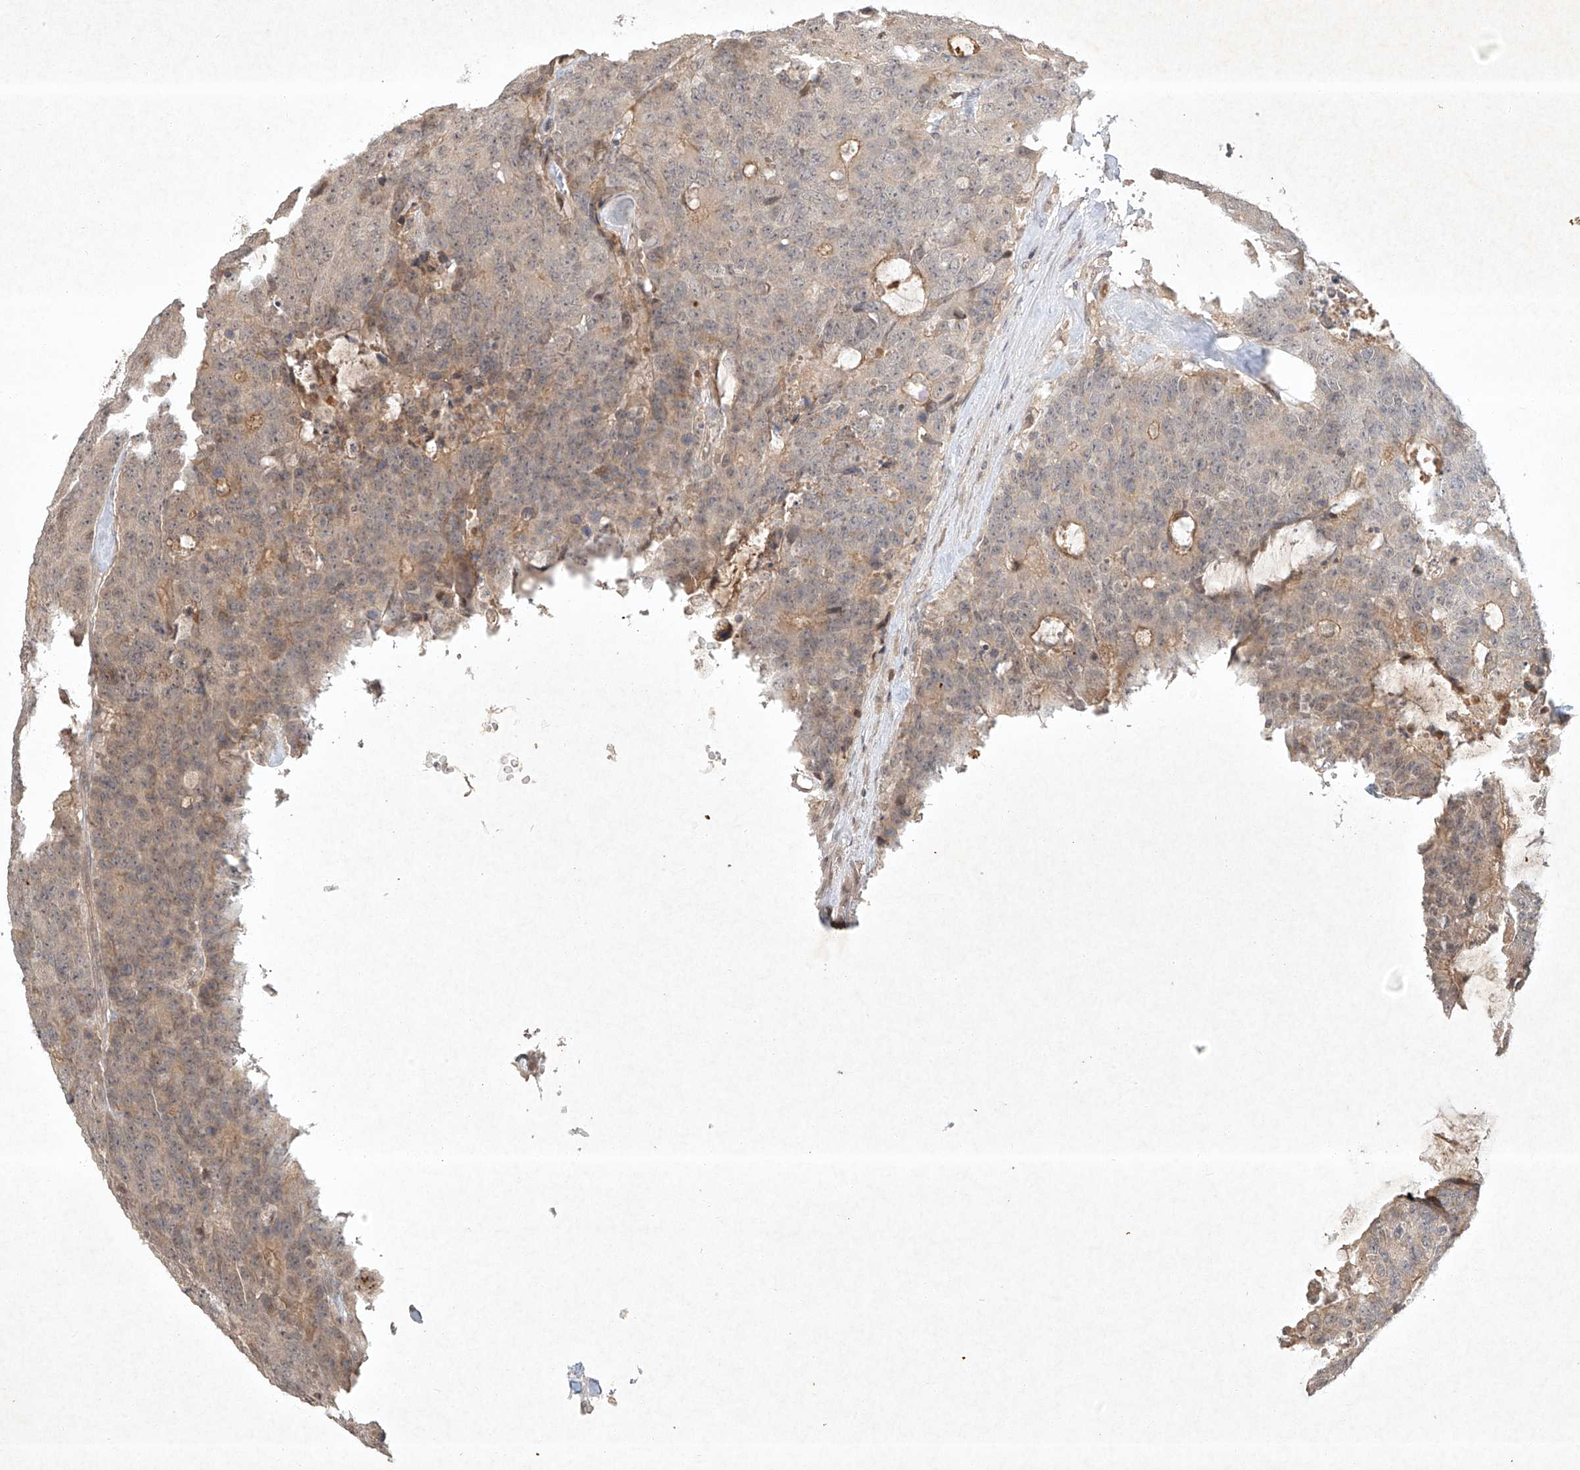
{"staining": {"intensity": "moderate", "quantity": "<25%", "location": "cytoplasmic/membranous"}, "tissue": "colorectal cancer", "cell_type": "Tumor cells", "image_type": "cancer", "snomed": [{"axis": "morphology", "description": "Adenocarcinoma, NOS"}, {"axis": "topography", "description": "Colon"}], "caption": "Colorectal cancer stained with DAB (3,3'-diaminobenzidine) immunohistochemistry (IHC) exhibits low levels of moderate cytoplasmic/membranous positivity in about <25% of tumor cells.", "gene": "BTRC", "patient": {"sex": "female", "age": 86}}